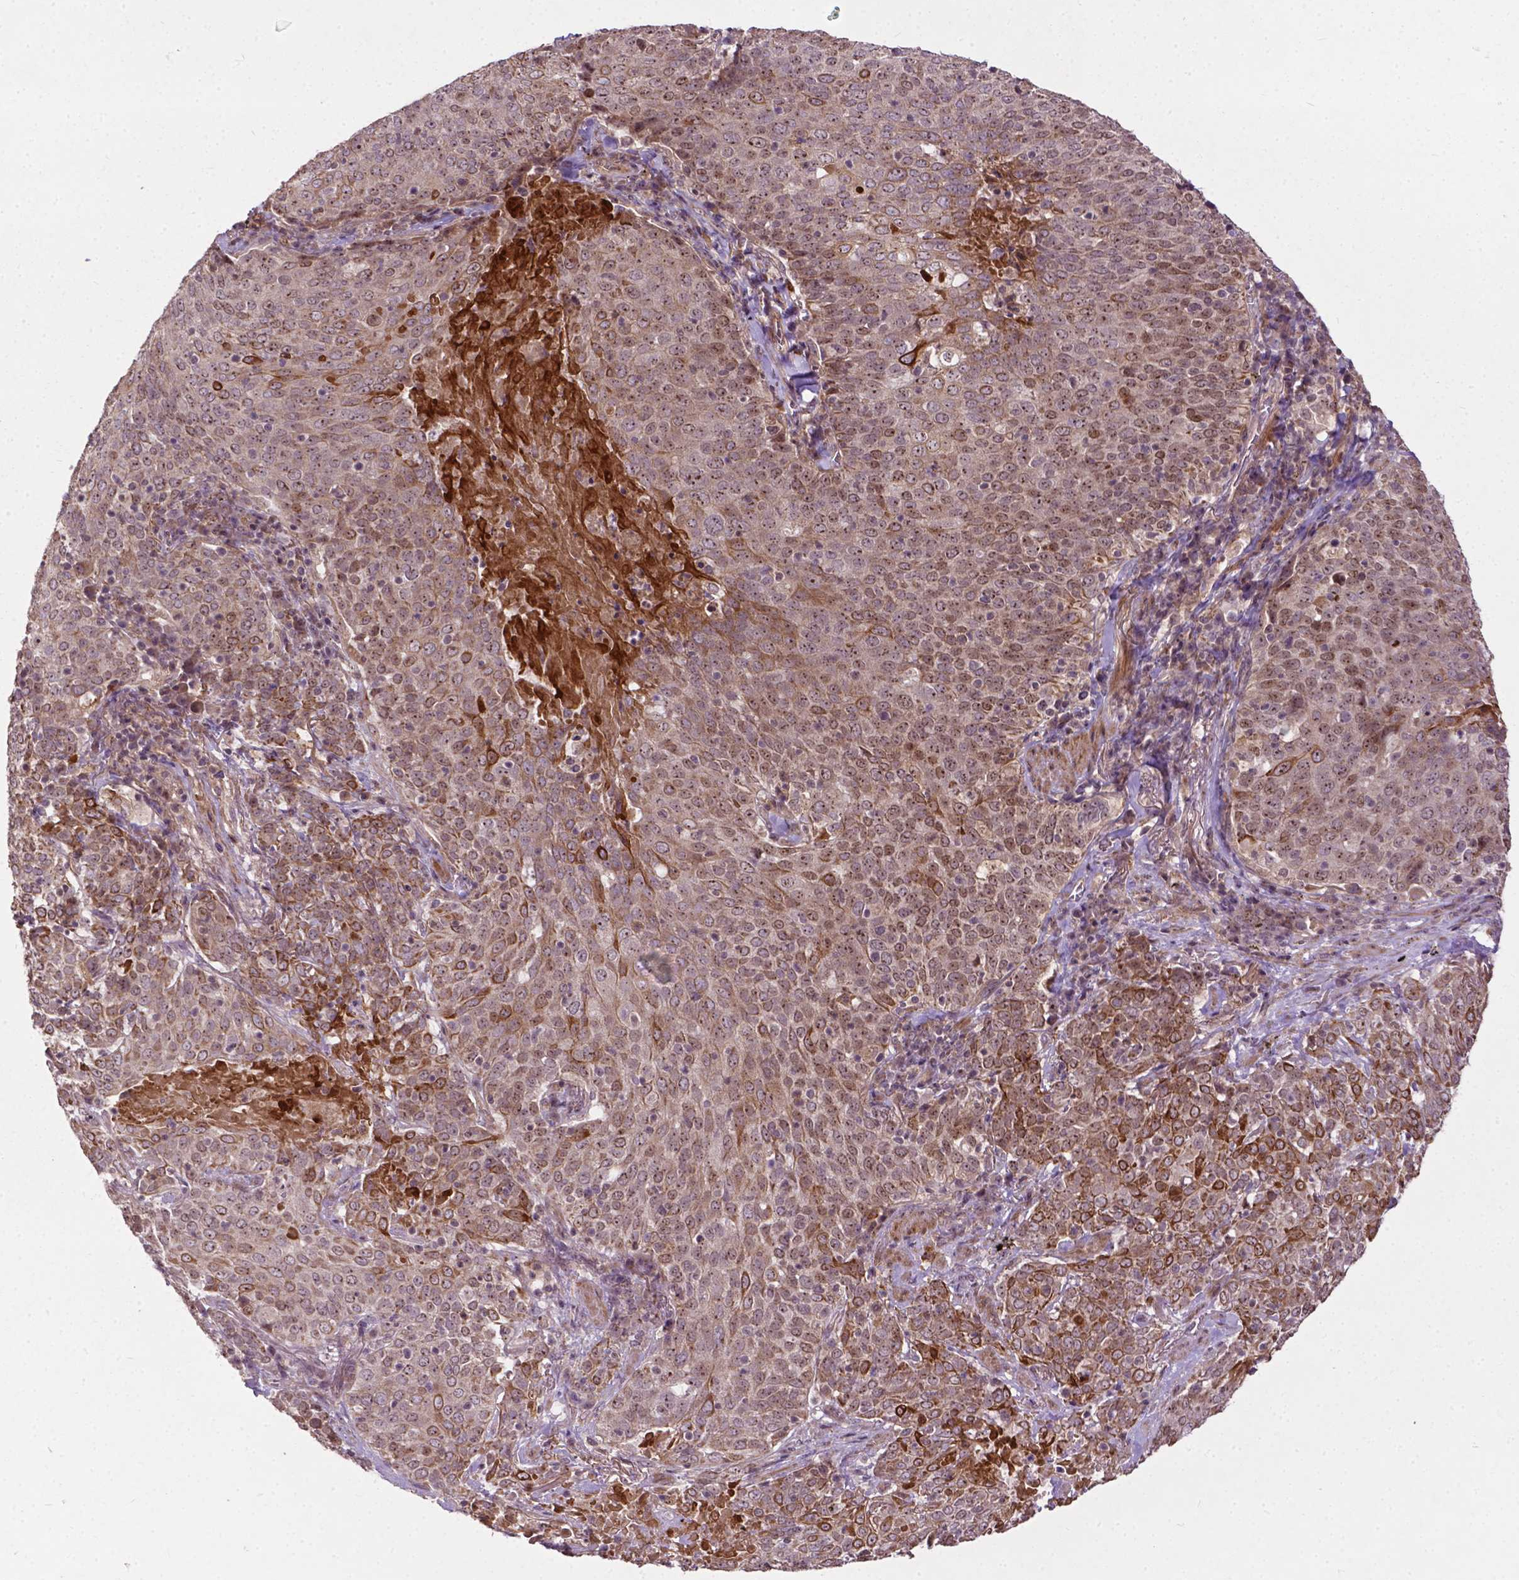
{"staining": {"intensity": "moderate", "quantity": "25%-75%", "location": "cytoplasmic/membranous,nuclear"}, "tissue": "lung cancer", "cell_type": "Tumor cells", "image_type": "cancer", "snomed": [{"axis": "morphology", "description": "Squamous cell carcinoma, NOS"}, {"axis": "topography", "description": "Lung"}], "caption": "Immunohistochemistry (IHC) (DAB (3,3'-diaminobenzidine)) staining of human lung cancer demonstrates moderate cytoplasmic/membranous and nuclear protein expression in about 25%-75% of tumor cells. The staining is performed using DAB (3,3'-diaminobenzidine) brown chromogen to label protein expression. The nuclei are counter-stained blue using hematoxylin.", "gene": "PARP3", "patient": {"sex": "male", "age": 82}}